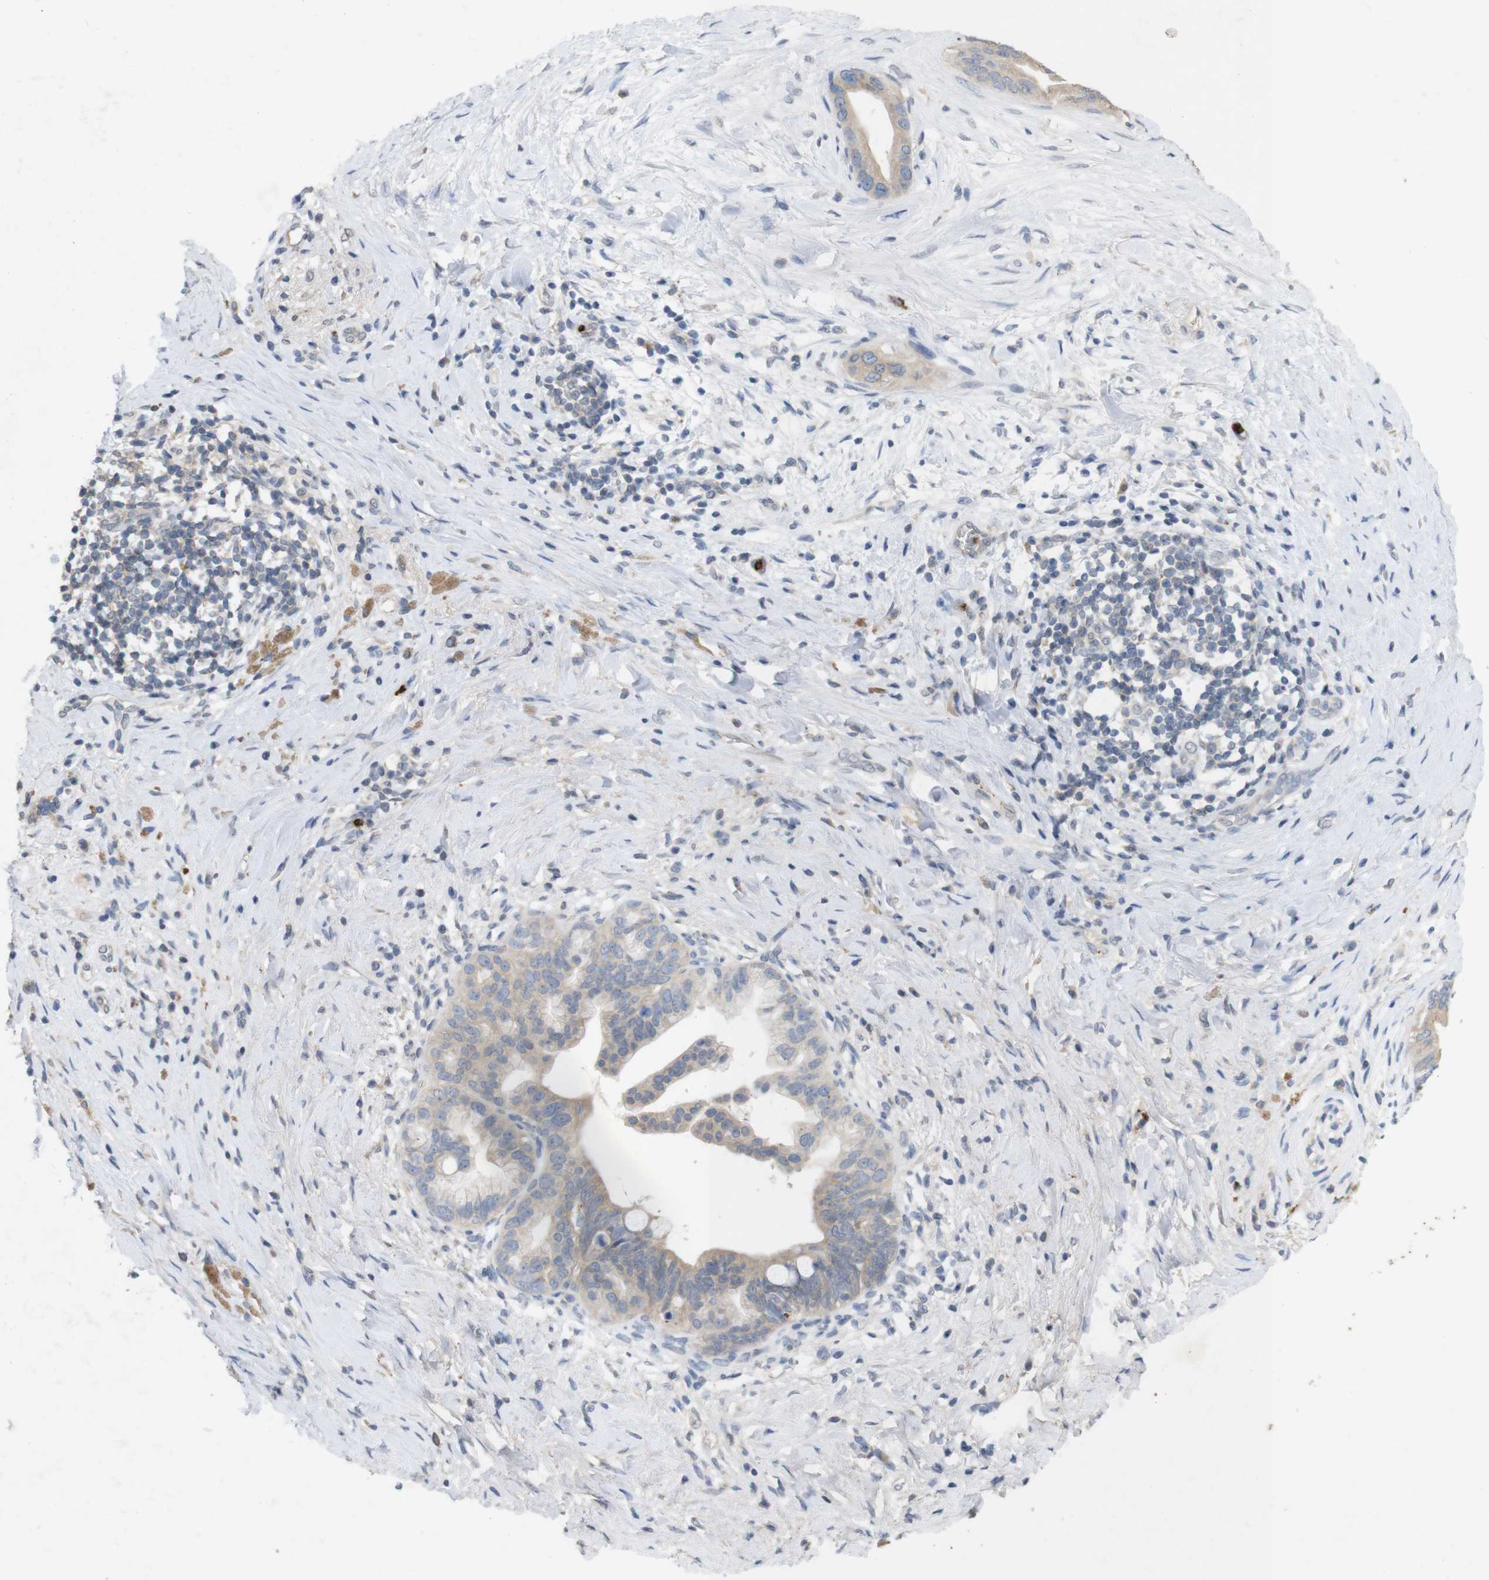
{"staining": {"intensity": "weak", "quantity": ">75%", "location": "cytoplasmic/membranous"}, "tissue": "pancreatic cancer", "cell_type": "Tumor cells", "image_type": "cancer", "snomed": [{"axis": "morphology", "description": "Adenocarcinoma, NOS"}, {"axis": "topography", "description": "Pancreas"}], "caption": "Pancreatic cancer (adenocarcinoma) tissue displays weak cytoplasmic/membranous expression in approximately >75% of tumor cells, visualized by immunohistochemistry.", "gene": "TSPAN14", "patient": {"sex": "male", "age": 55}}